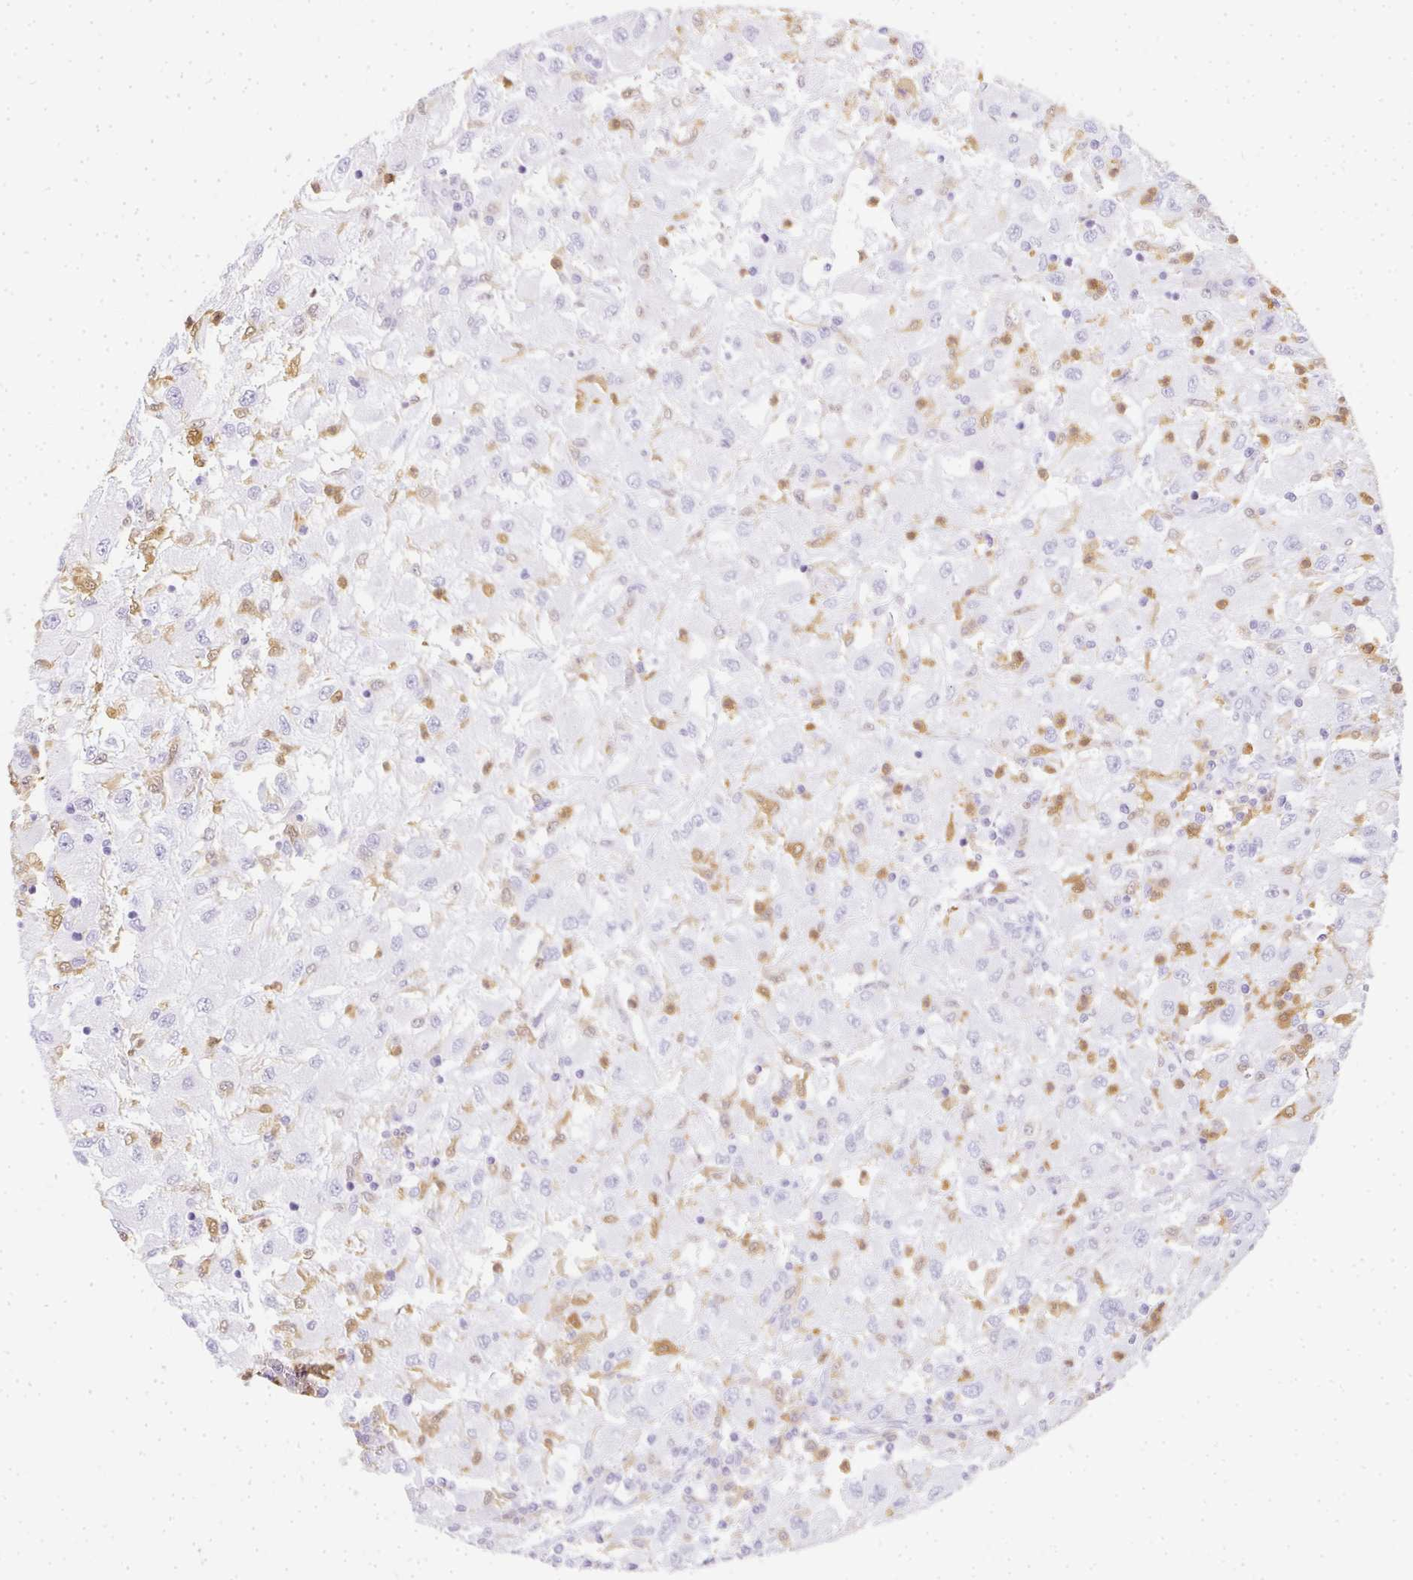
{"staining": {"intensity": "negative", "quantity": "none", "location": "none"}, "tissue": "renal cancer", "cell_type": "Tumor cells", "image_type": "cancer", "snomed": [{"axis": "morphology", "description": "Adenocarcinoma, NOS"}, {"axis": "topography", "description": "Kidney"}], "caption": "High magnification brightfield microscopy of renal cancer (adenocarcinoma) stained with DAB (brown) and counterstained with hematoxylin (blue): tumor cells show no significant staining.", "gene": "HK3", "patient": {"sex": "female", "age": 67}}